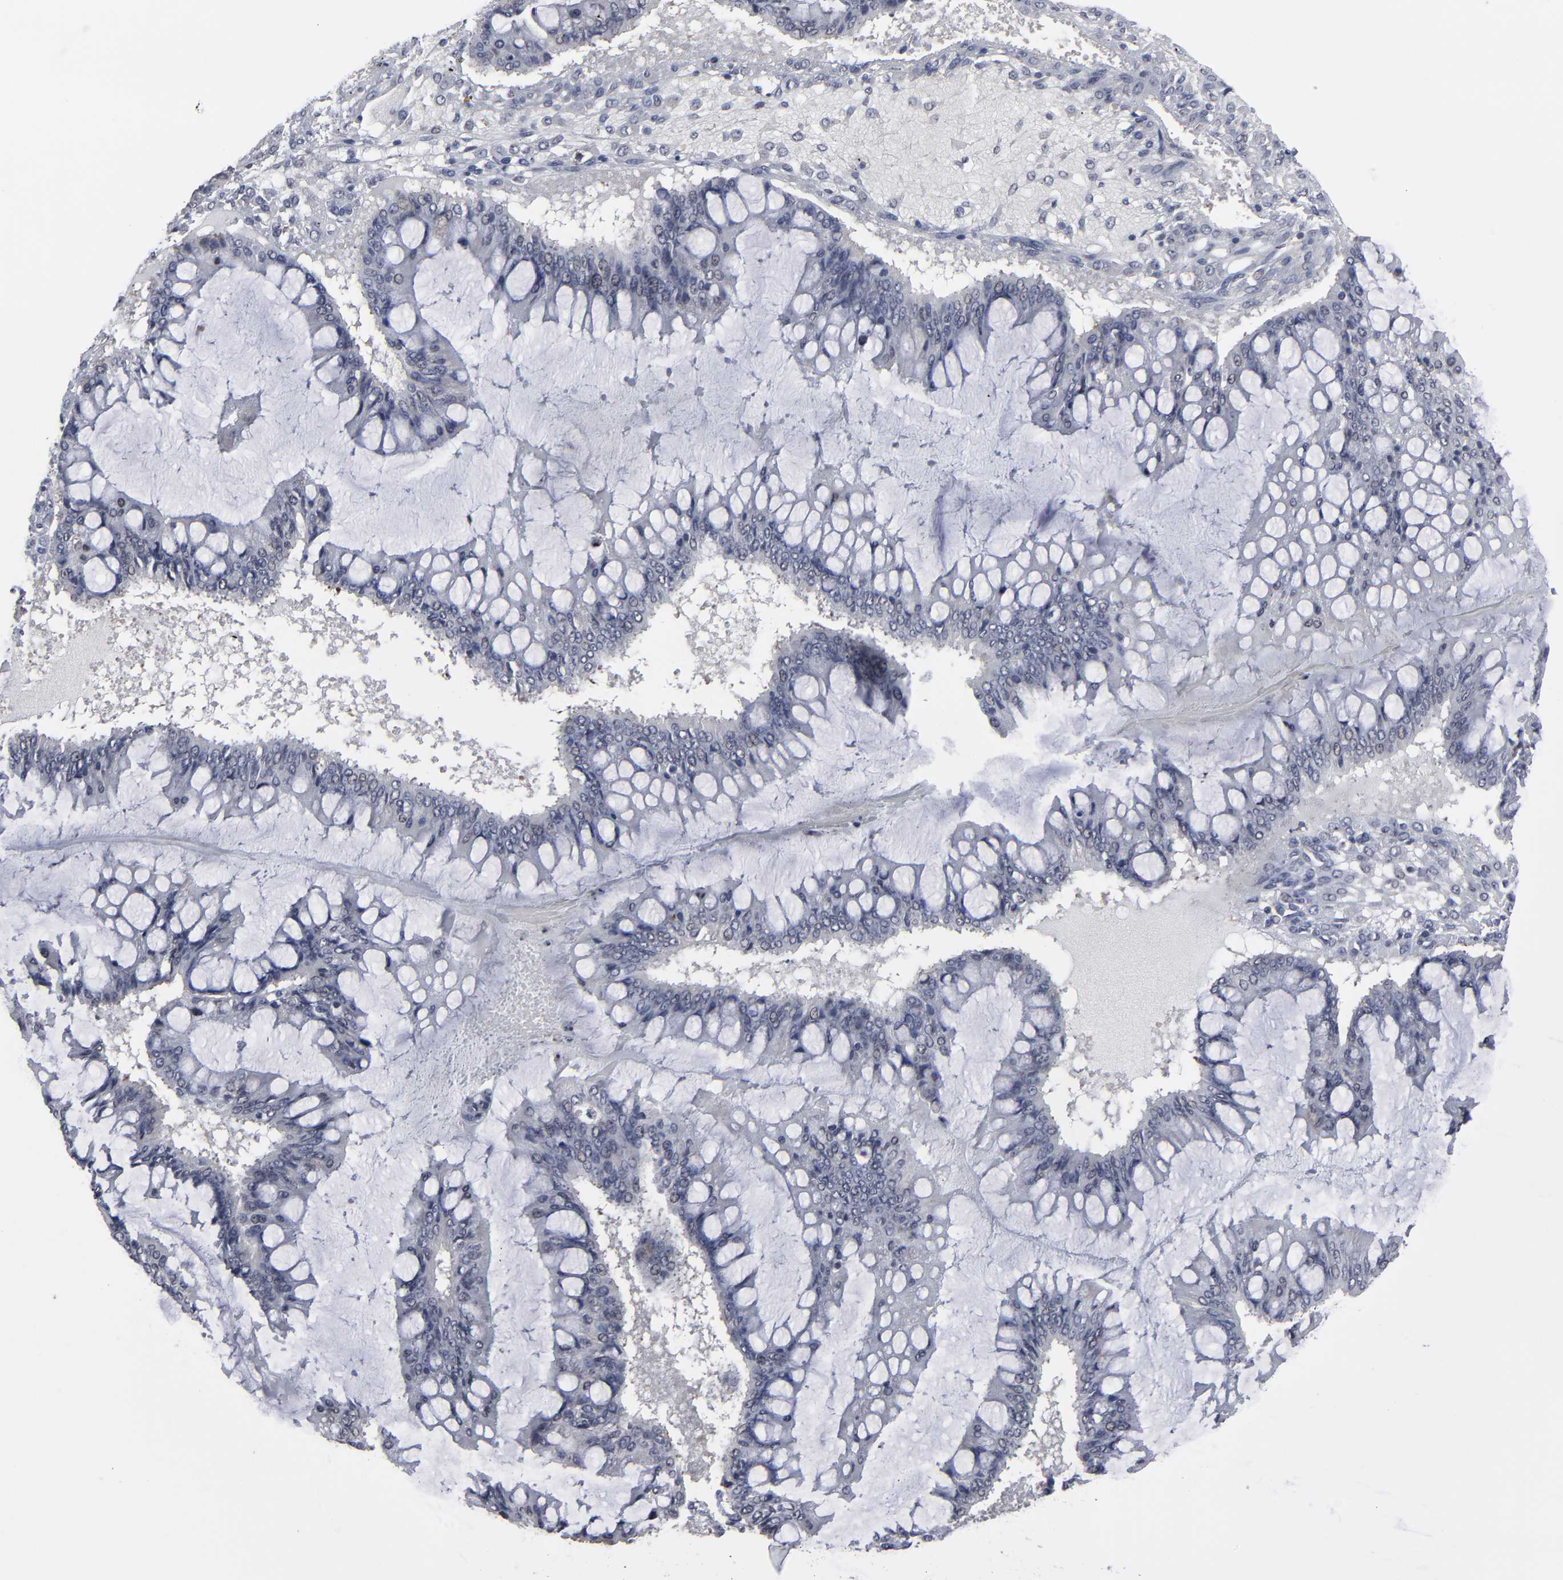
{"staining": {"intensity": "negative", "quantity": "none", "location": "none"}, "tissue": "ovarian cancer", "cell_type": "Tumor cells", "image_type": "cancer", "snomed": [{"axis": "morphology", "description": "Cystadenocarcinoma, mucinous, NOS"}, {"axis": "topography", "description": "Ovary"}], "caption": "This is an immunohistochemistry (IHC) image of human mucinous cystadenocarcinoma (ovarian). There is no expression in tumor cells.", "gene": "SSRP1", "patient": {"sex": "female", "age": 73}}